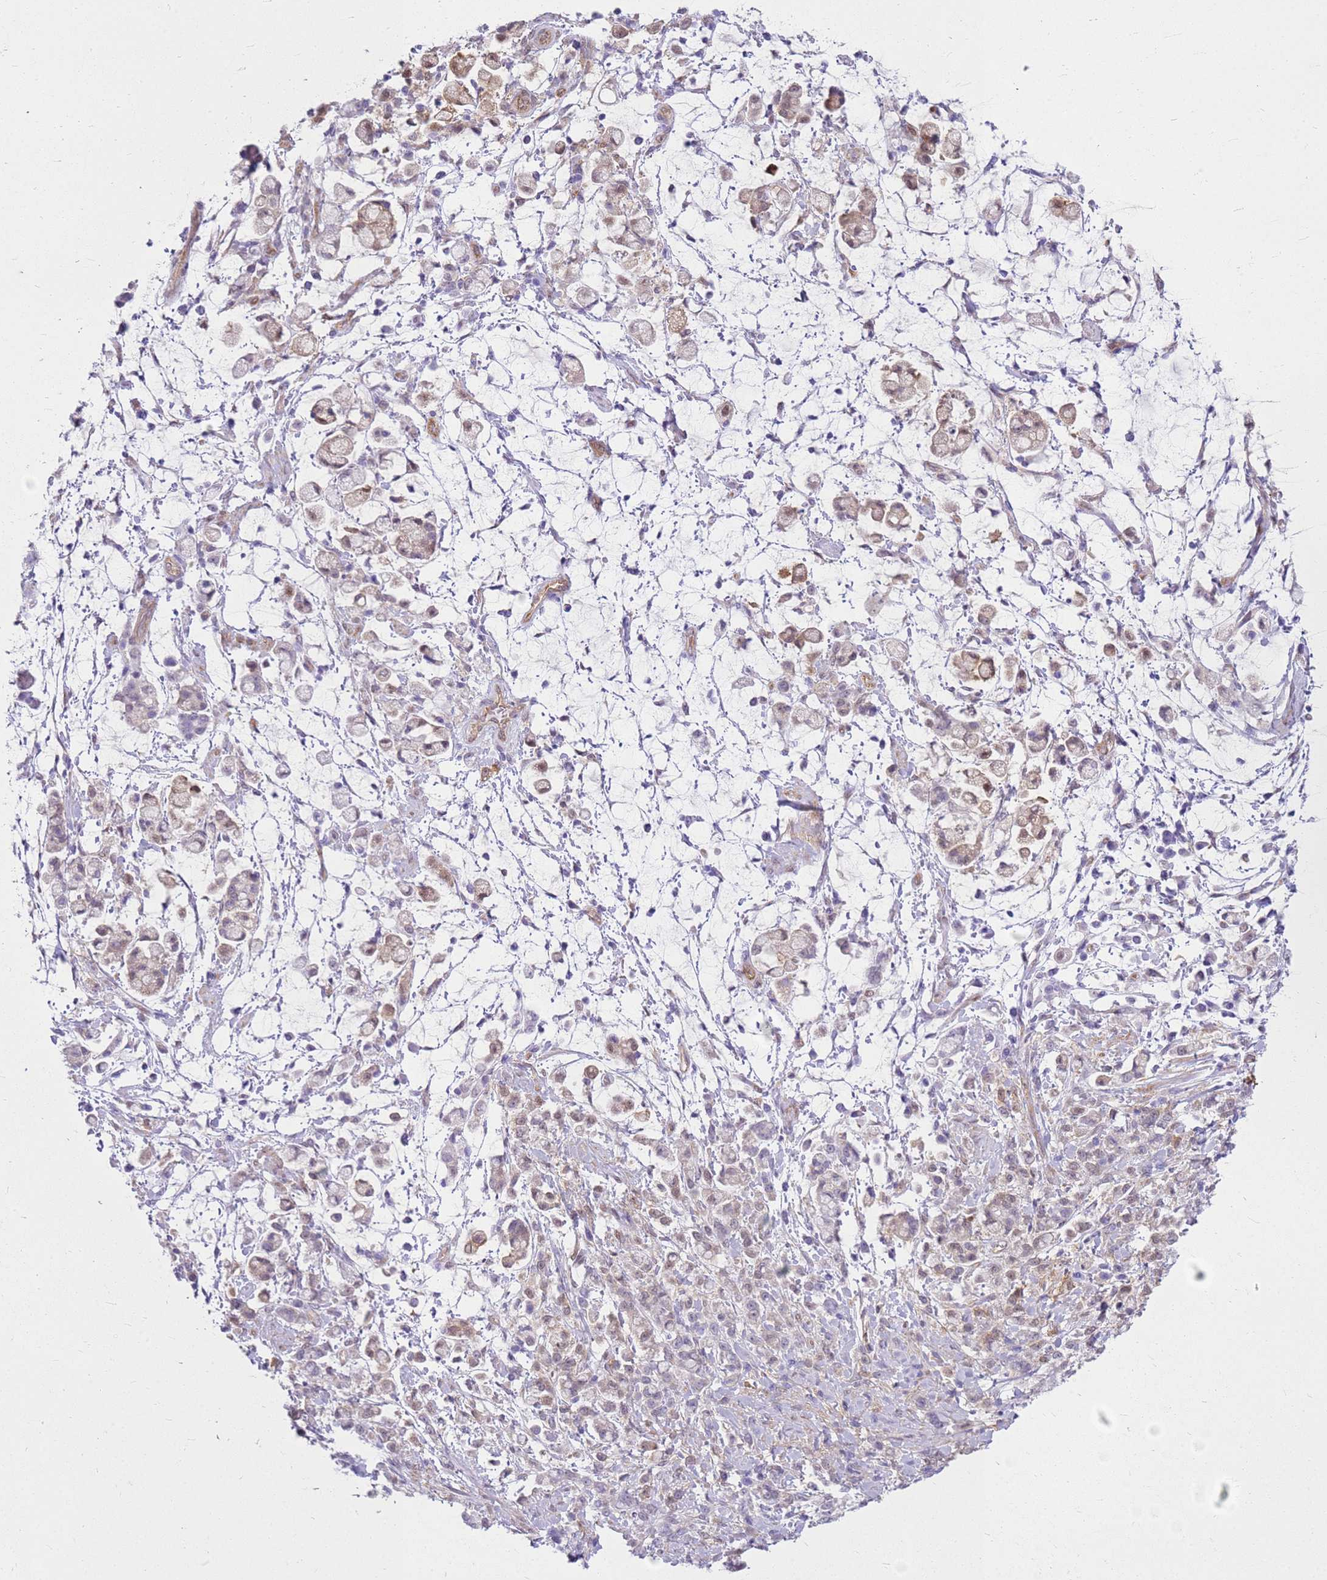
{"staining": {"intensity": "weak", "quantity": "25%-75%", "location": "cytoplasmic/membranous"}, "tissue": "stomach cancer", "cell_type": "Tumor cells", "image_type": "cancer", "snomed": [{"axis": "morphology", "description": "Adenocarcinoma, NOS"}, {"axis": "topography", "description": "Stomach"}], "caption": "Stomach cancer (adenocarcinoma) tissue displays weak cytoplasmic/membranous staining in about 25%-75% of tumor cells, visualized by immunohistochemistry.", "gene": "HSPB1", "patient": {"sex": "female", "age": 60}}